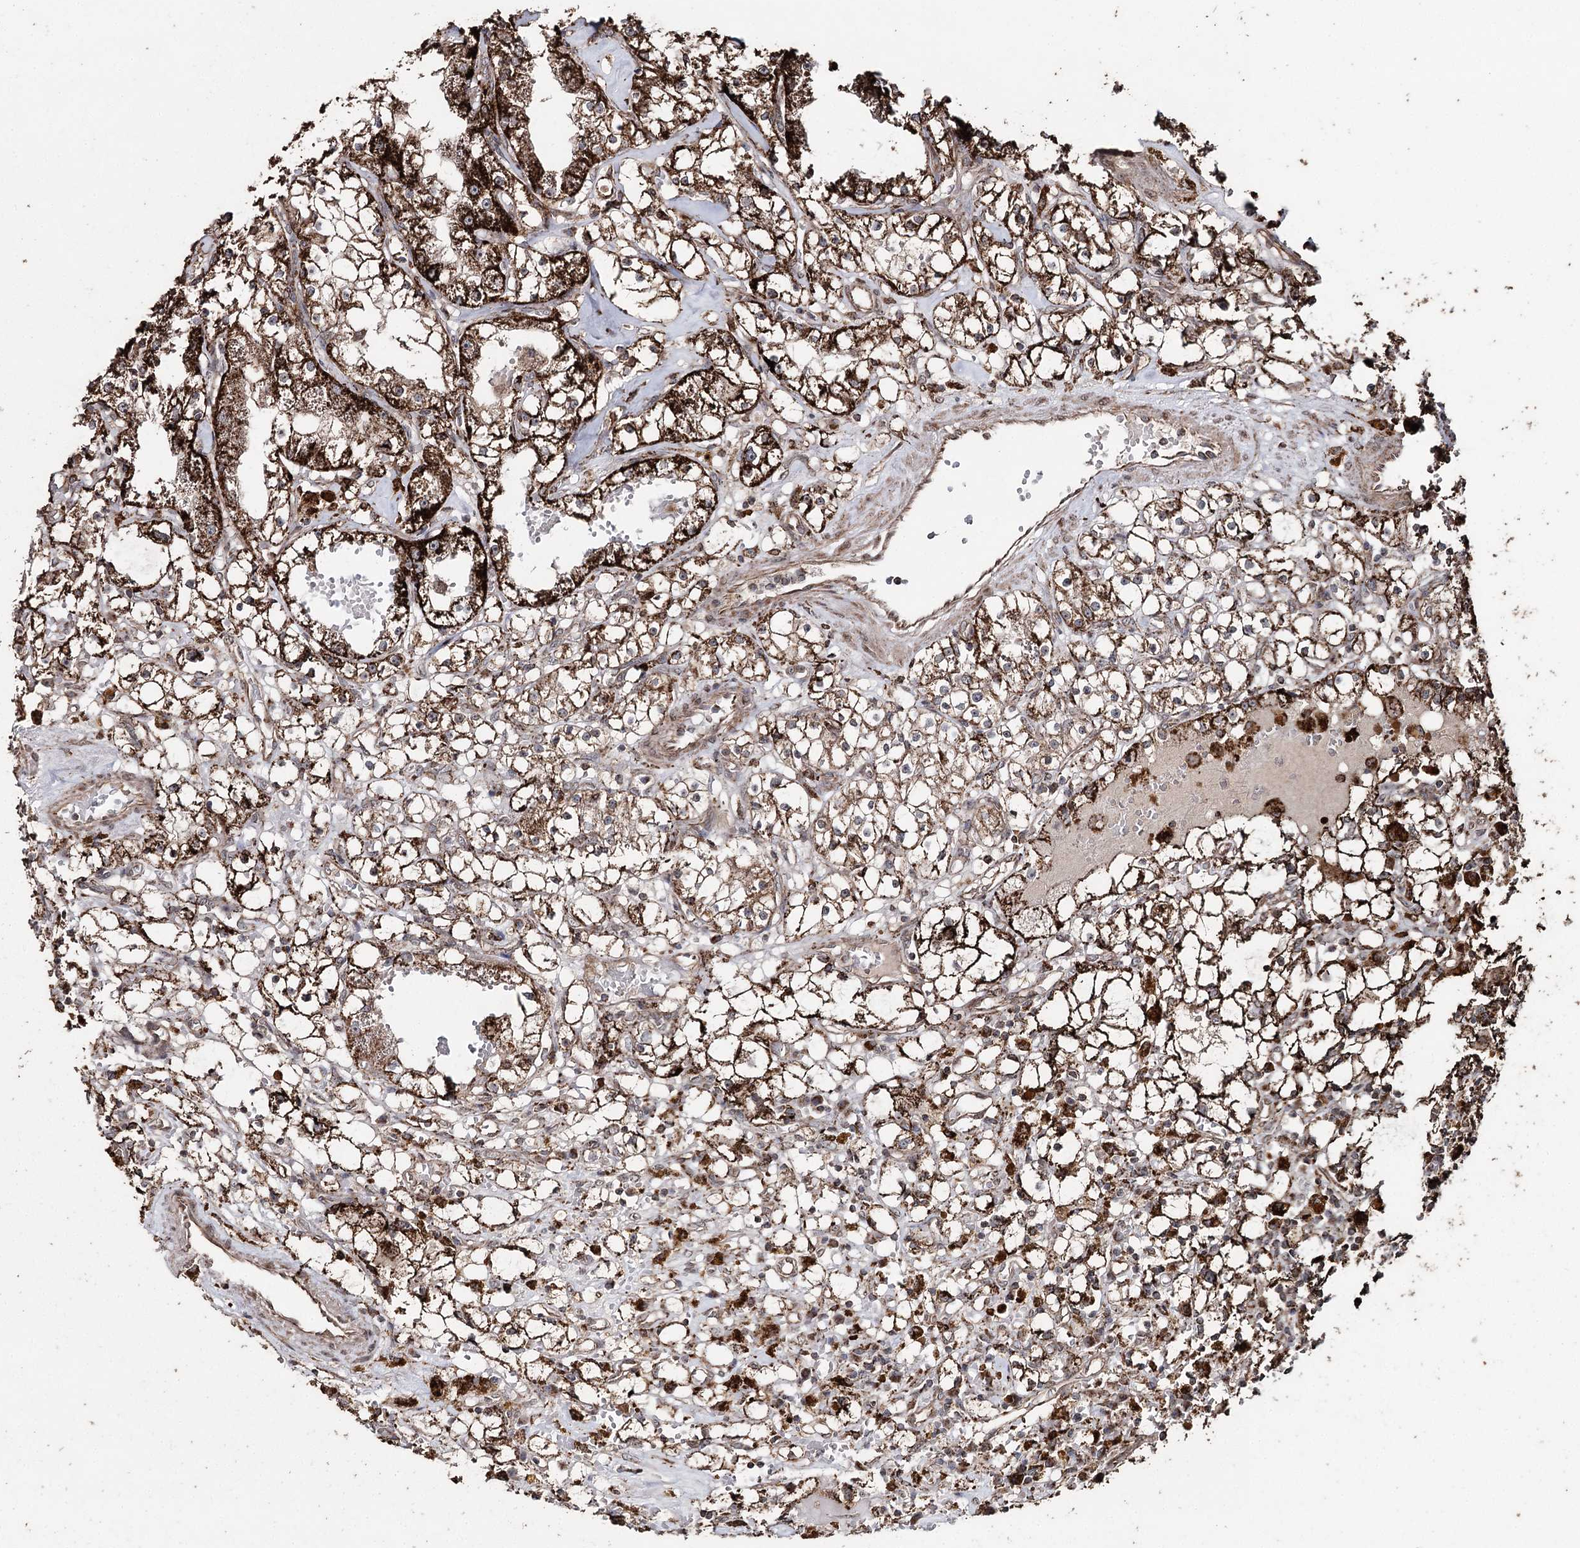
{"staining": {"intensity": "strong", "quantity": ">75%", "location": "cytoplasmic/membranous"}, "tissue": "renal cancer", "cell_type": "Tumor cells", "image_type": "cancer", "snomed": [{"axis": "morphology", "description": "Adenocarcinoma, NOS"}, {"axis": "topography", "description": "Kidney"}], "caption": "Immunohistochemistry (IHC) (DAB (3,3'-diaminobenzidine)) staining of human renal cancer demonstrates strong cytoplasmic/membranous protein staining in approximately >75% of tumor cells.", "gene": "SLF2", "patient": {"sex": "male", "age": 56}}